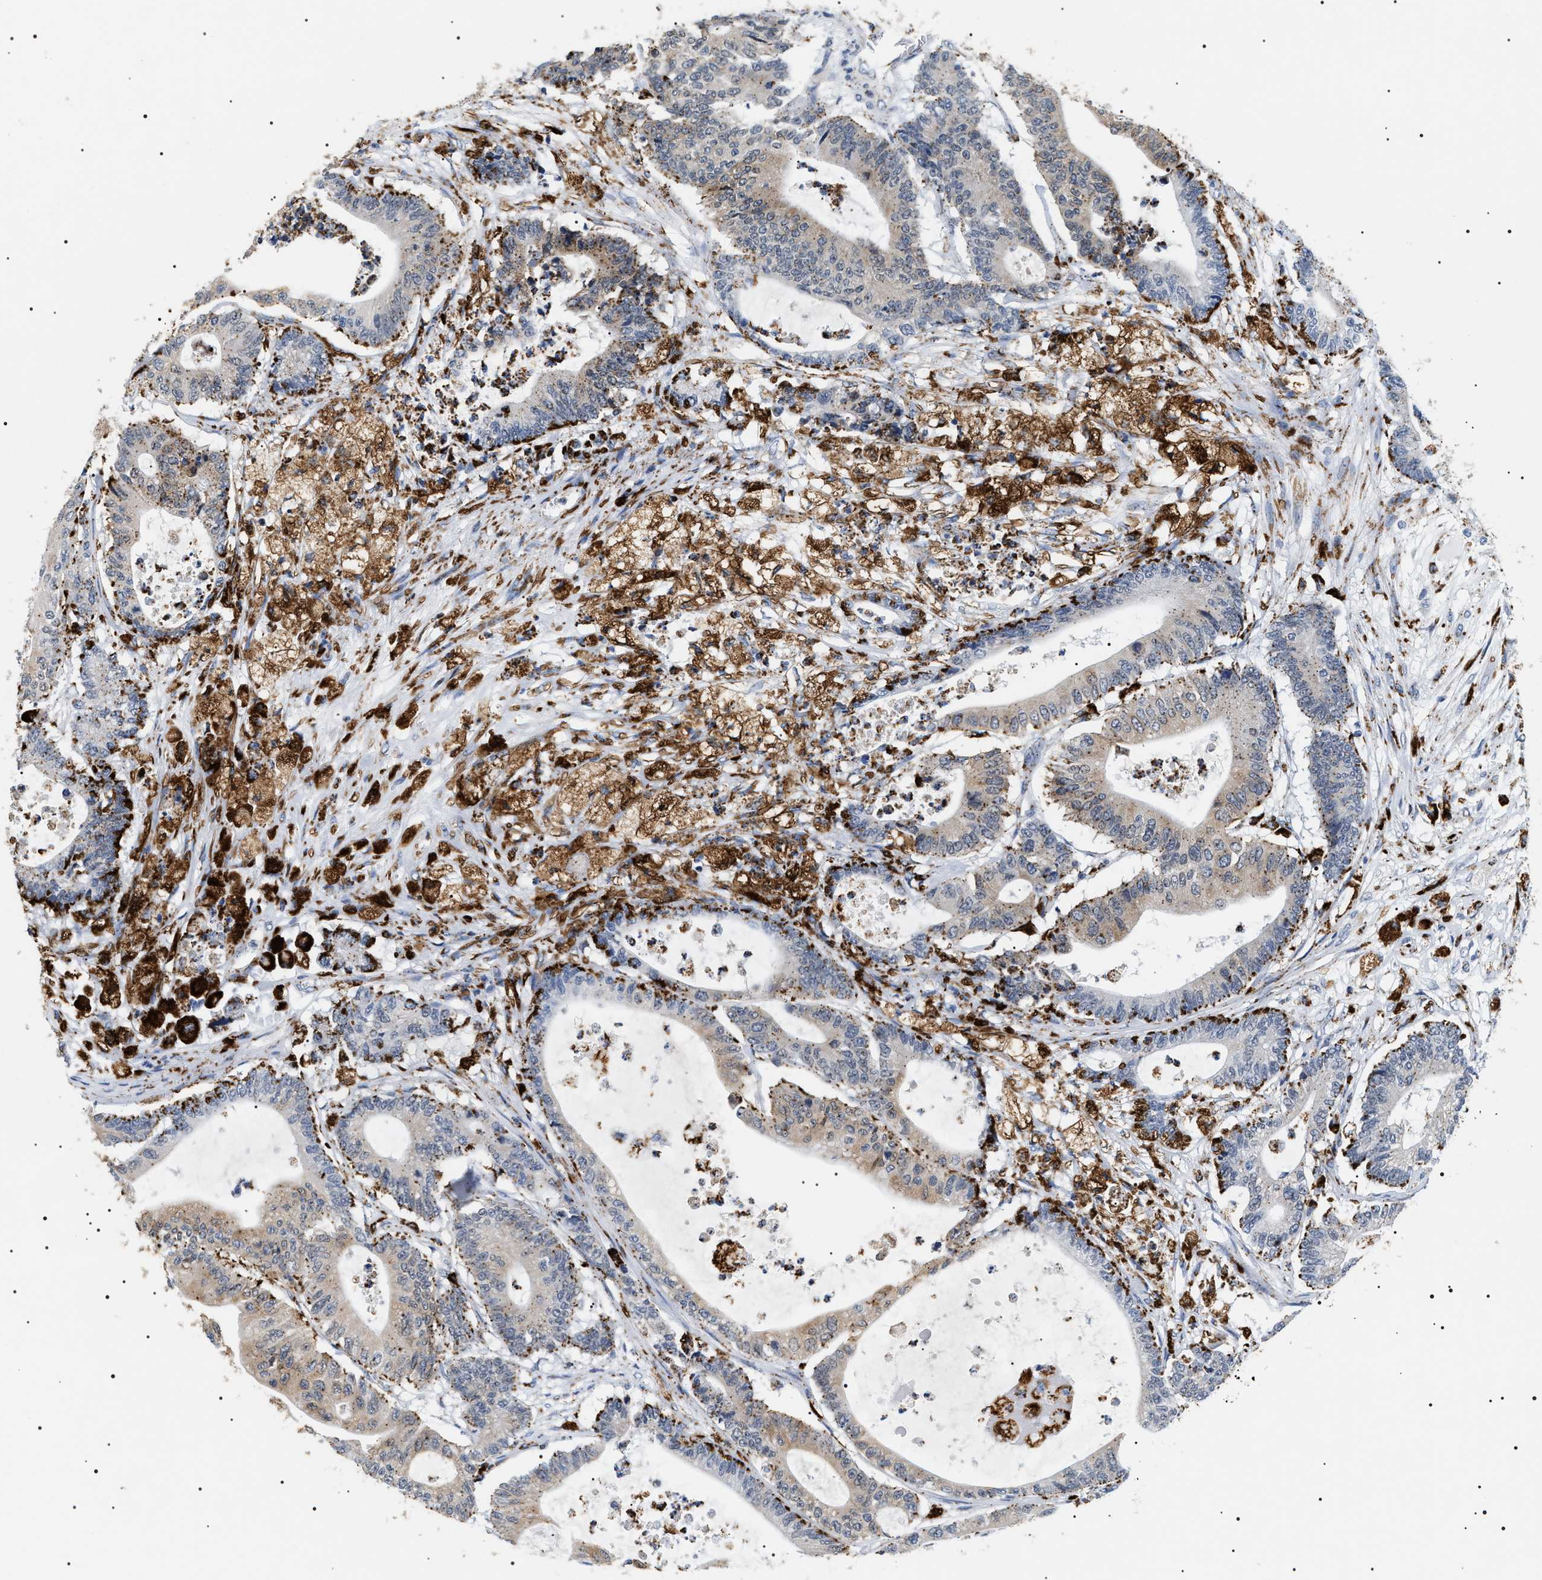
{"staining": {"intensity": "moderate", "quantity": "<25%", "location": "cytoplasmic/membranous"}, "tissue": "colorectal cancer", "cell_type": "Tumor cells", "image_type": "cancer", "snomed": [{"axis": "morphology", "description": "Adenocarcinoma, NOS"}, {"axis": "topography", "description": "Colon"}], "caption": "Immunohistochemistry (IHC) (DAB (3,3'-diaminobenzidine)) staining of human colorectal cancer (adenocarcinoma) displays moderate cytoplasmic/membranous protein positivity in approximately <25% of tumor cells.", "gene": "HSD17B11", "patient": {"sex": "female", "age": 84}}